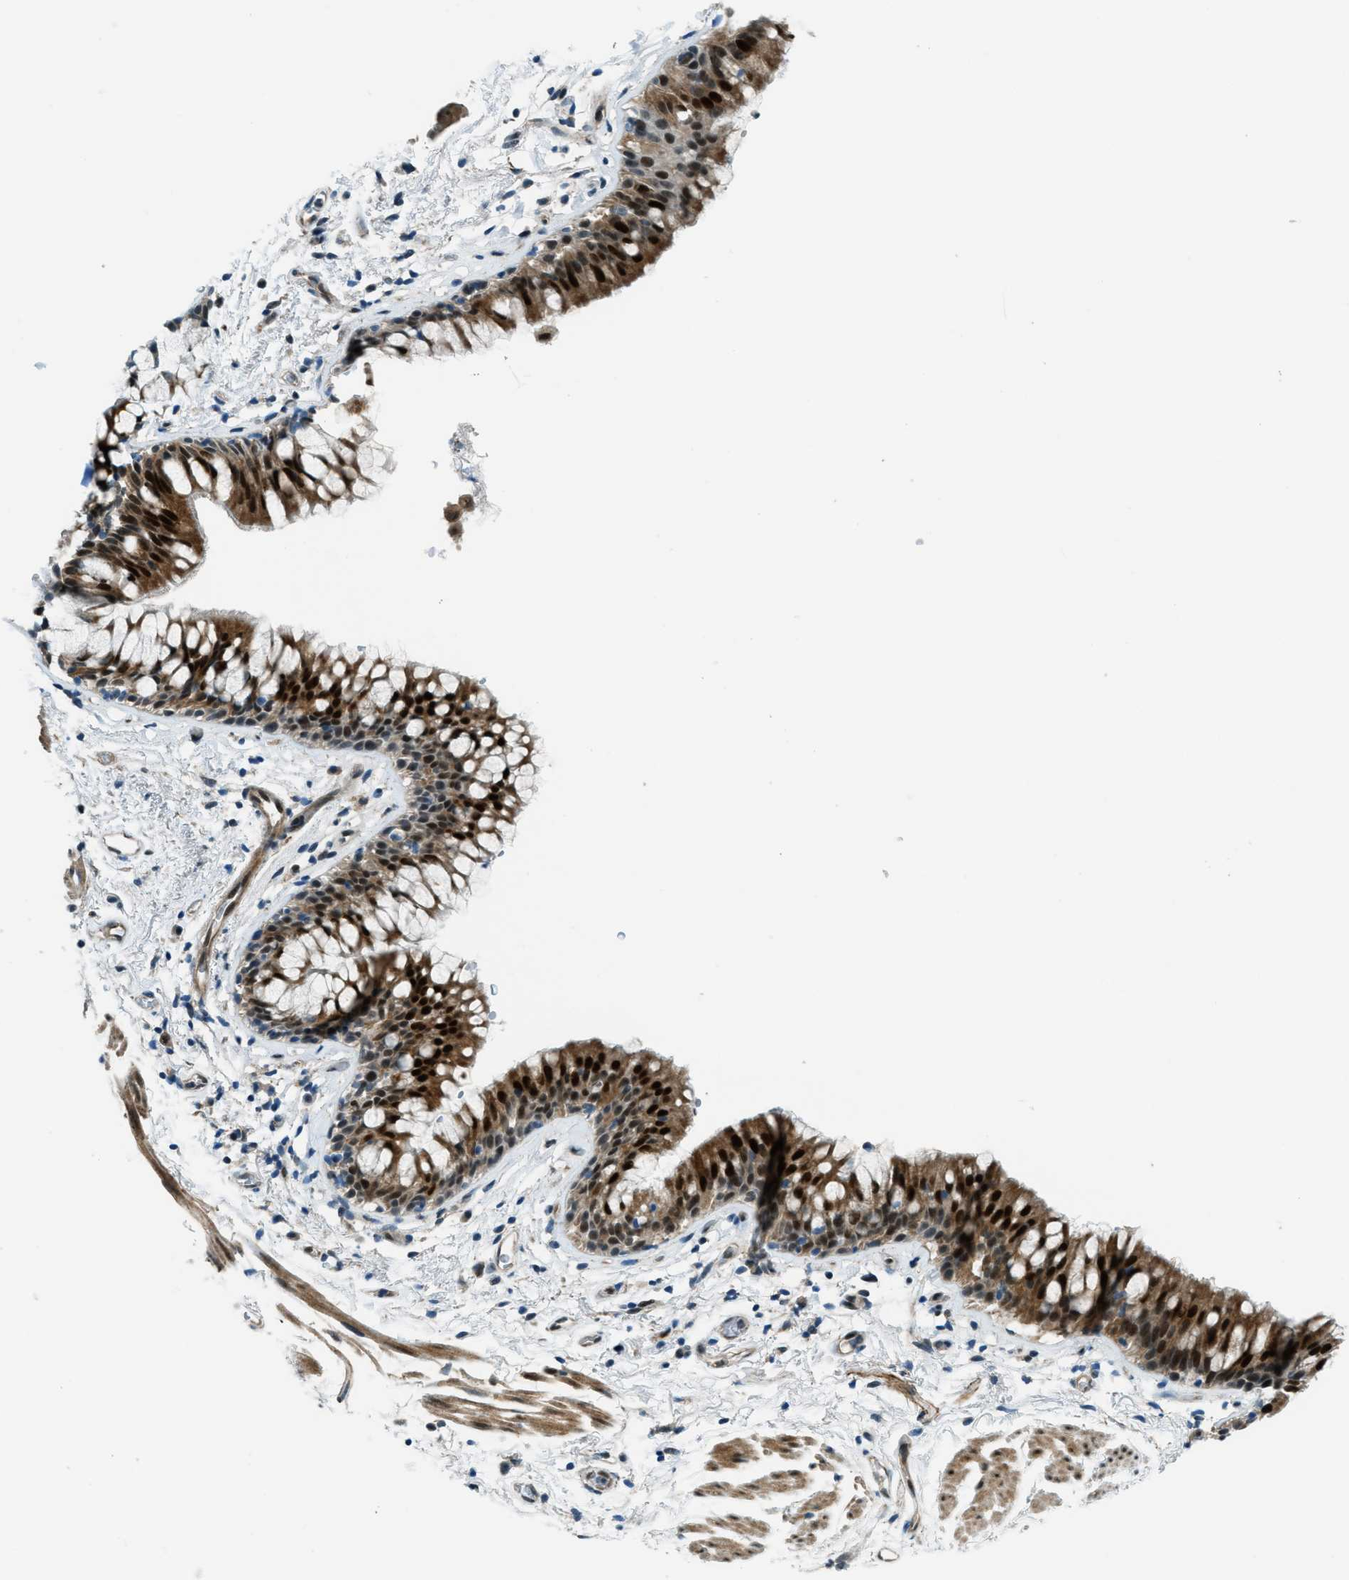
{"staining": {"intensity": "strong", "quantity": ">75%", "location": "cytoplasmic/membranous,nuclear"}, "tissue": "bronchus", "cell_type": "Respiratory epithelial cells", "image_type": "normal", "snomed": [{"axis": "morphology", "description": "Normal tissue, NOS"}, {"axis": "morphology", "description": "Inflammation, NOS"}, {"axis": "topography", "description": "Cartilage tissue"}, {"axis": "topography", "description": "Bronchus"}], "caption": "Benign bronchus reveals strong cytoplasmic/membranous,nuclear staining in approximately >75% of respiratory epithelial cells.", "gene": "NPEPL1", "patient": {"sex": "male", "age": 77}}